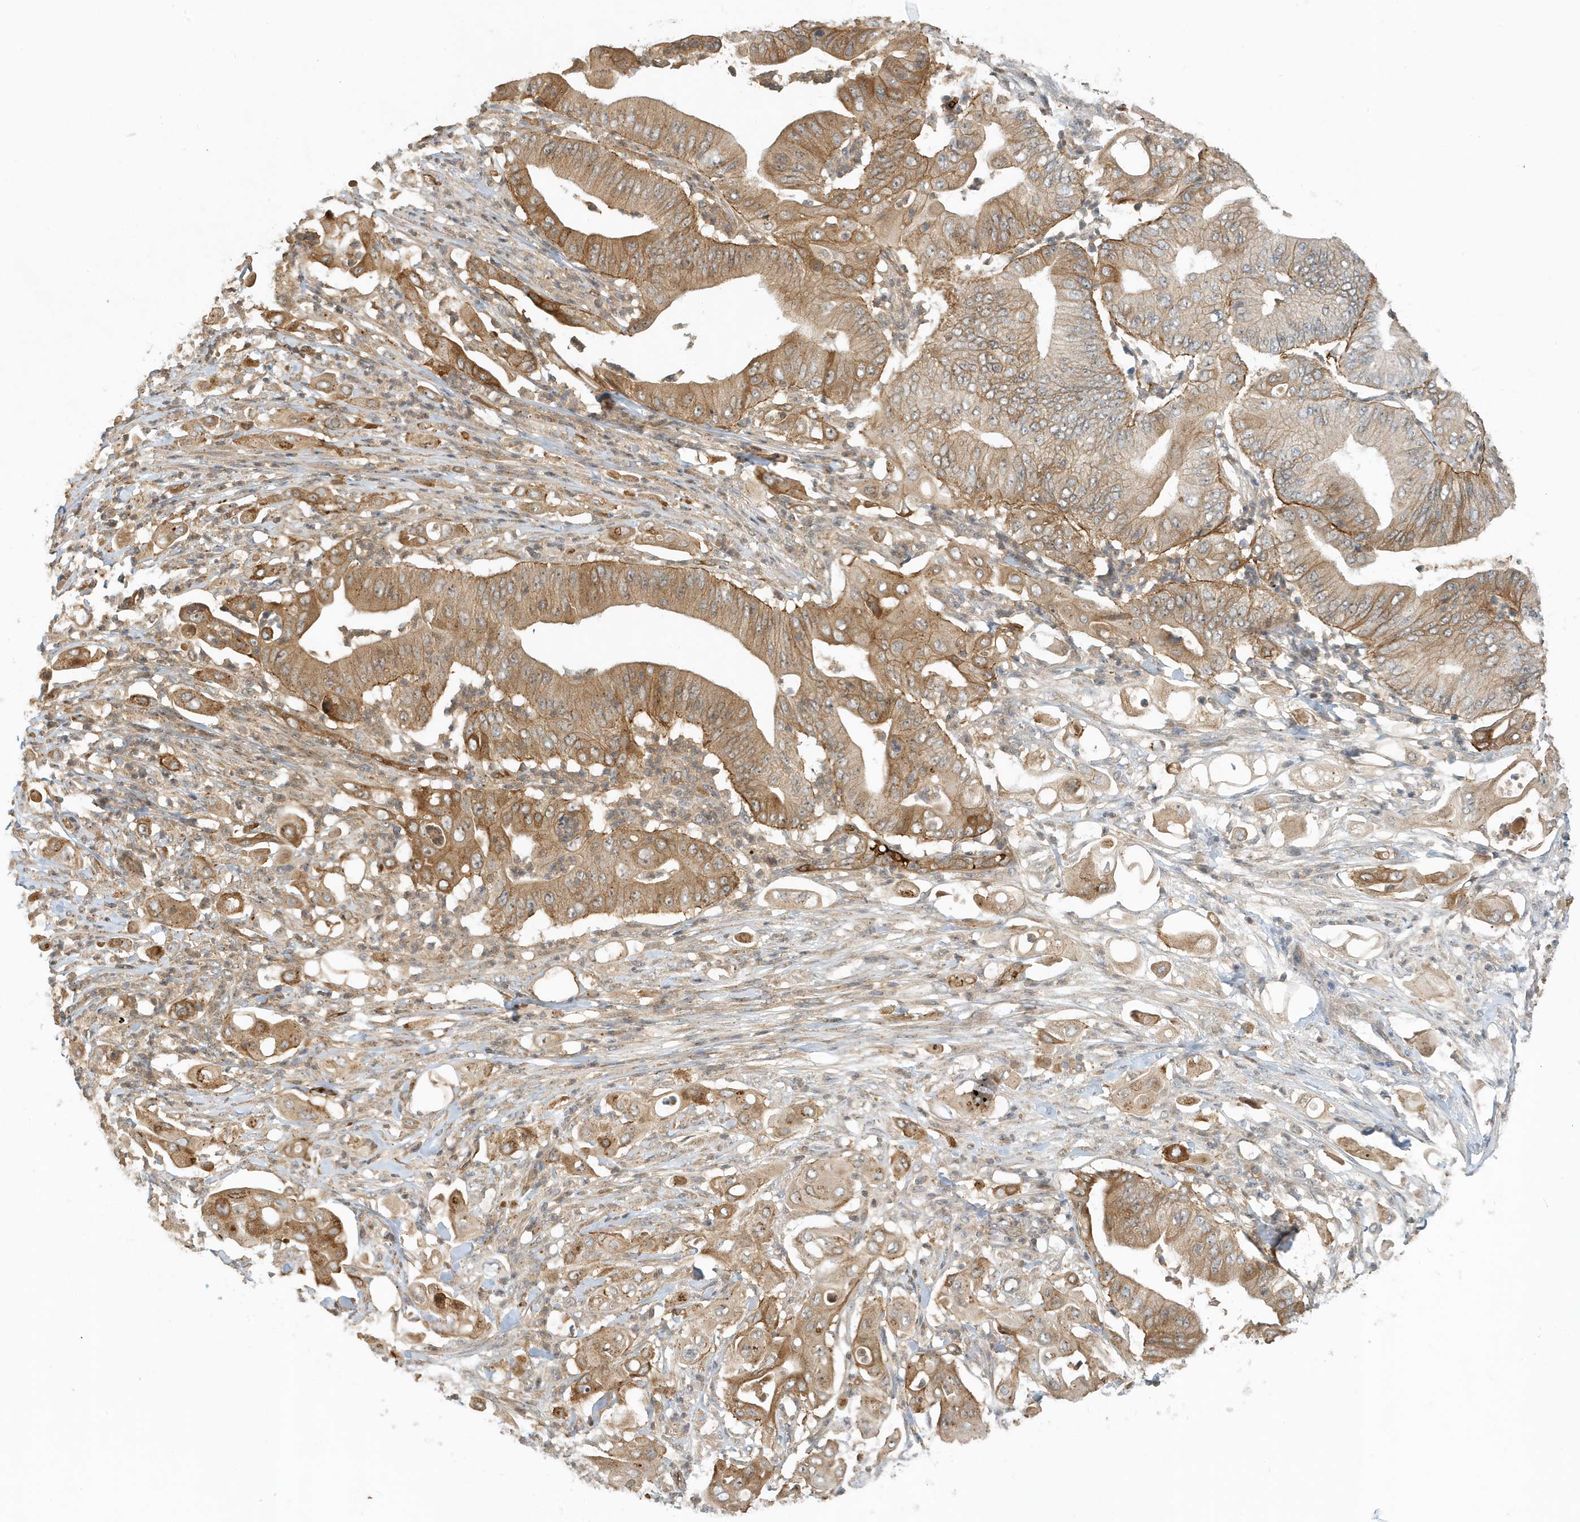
{"staining": {"intensity": "moderate", "quantity": ">75%", "location": "cytoplasmic/membranous"}, "tissue": "pancreatic cancer", "cell_type": "Tumor cells", "image_type": "cancer", "snomed": [{"axis": "morphology", "description": "Adenocarcinoma, NOS"}, {"axis": "topography", "description": "Pancreas"}], "caption": "An image of pancreatic cancer (adenocarcinoma) stained for a protein exhibits moderate cytoplasmic/membranous brown staining in tumor cells.", "gene": "FYCO1", "patient": {"sex": "female", "age": 77}}